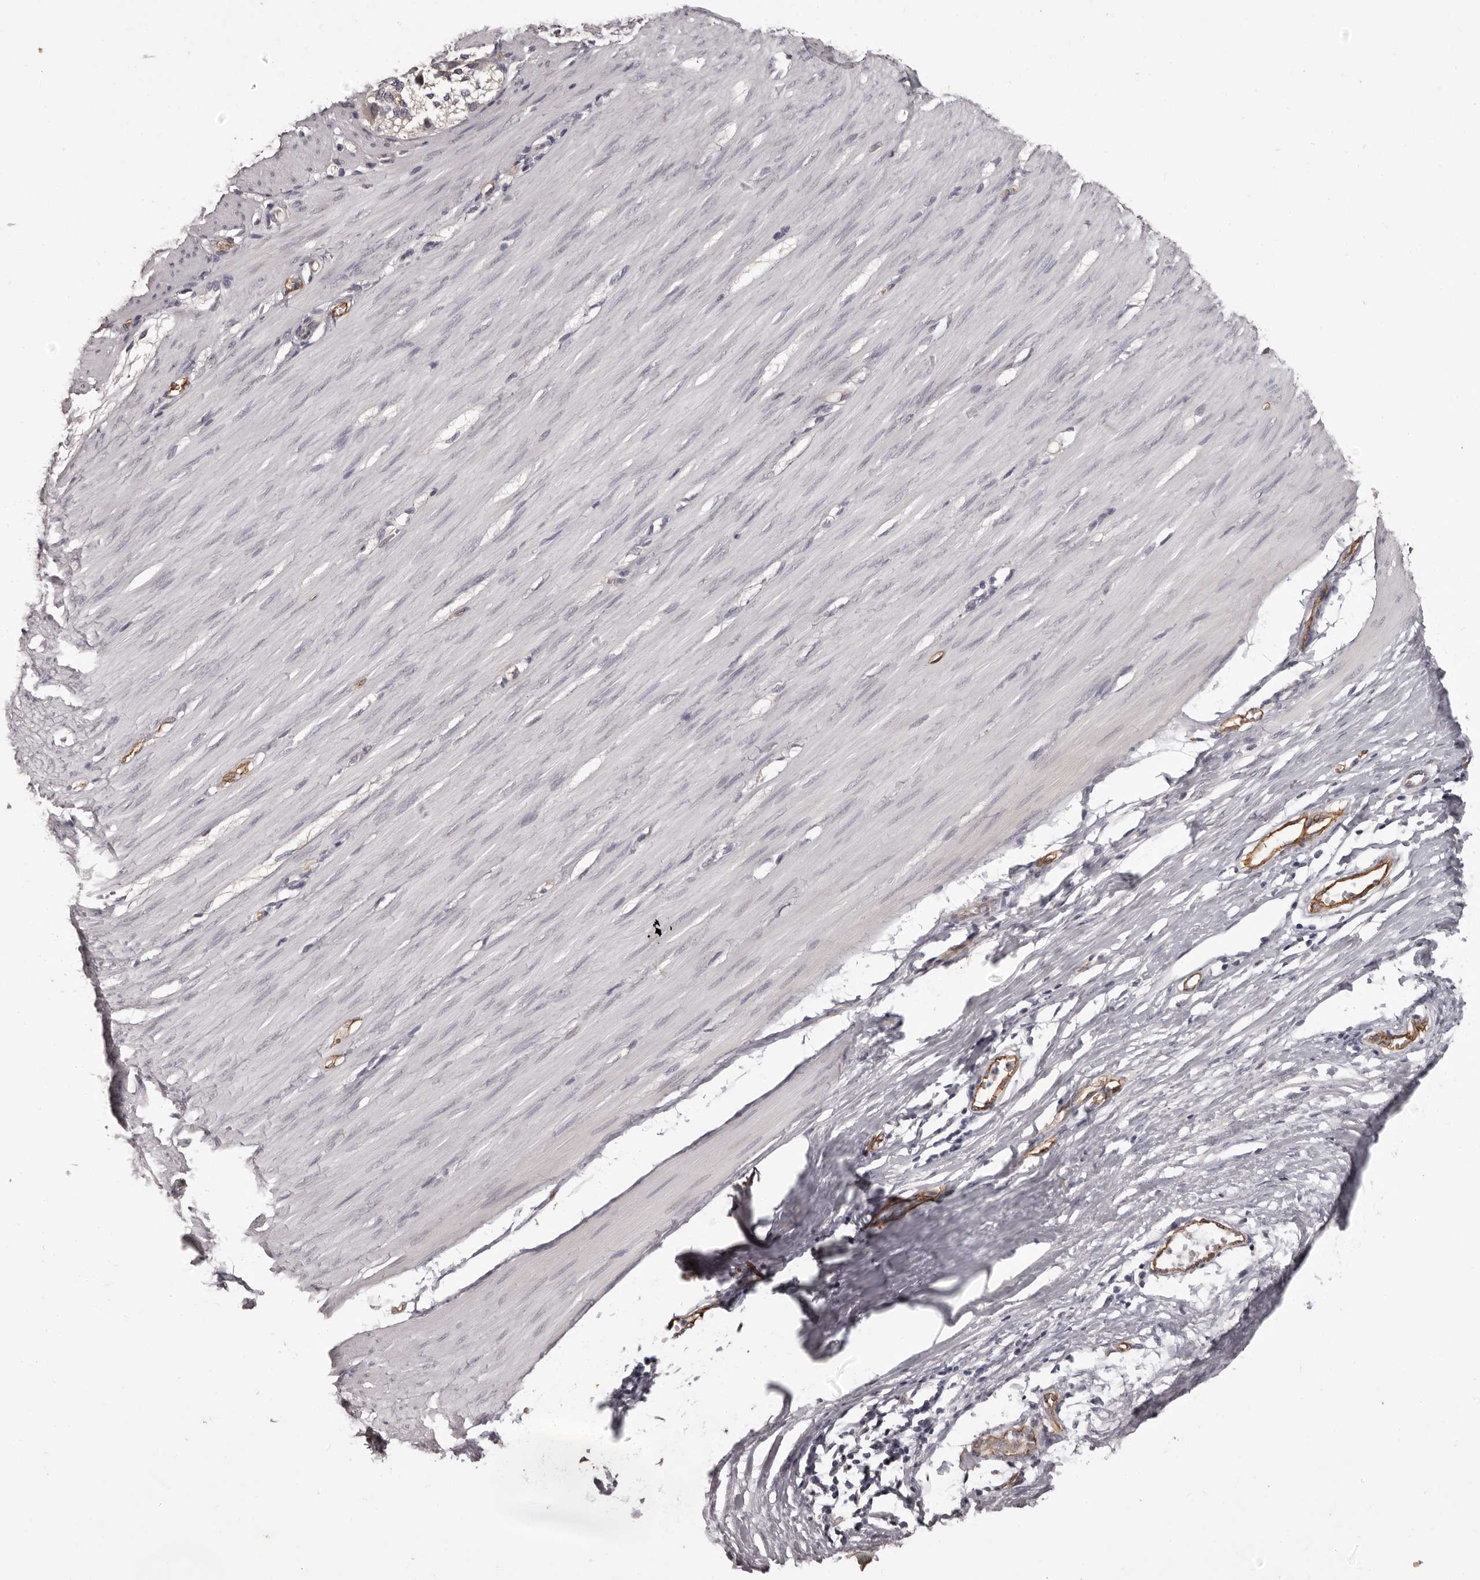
{"staining": {"intensity": "negative", "quantity": "none", "location": "none"}, "tissue": "smooth muscle", "cell_type": "Smooth muscle cells", "image_type": "normal", "snomed": [{"axis": "morphology", "description": "Normal tissue, NOS"}, {"axis": "morphology", "description": "Adenocarcinoma, NOS"}, {"axis": "topography", "description": "Colon"}, {"axis": "topography", "description": "Peripheral nerve tissue"}], "caption": "An image of smooth muscle stained for a protein demonstrates no brown staining in smooth muscle cells. (DAB immunohistochemistry, high magnification).", "gene": "GPR78", "patient": {"sex": "male", "age": 14}}